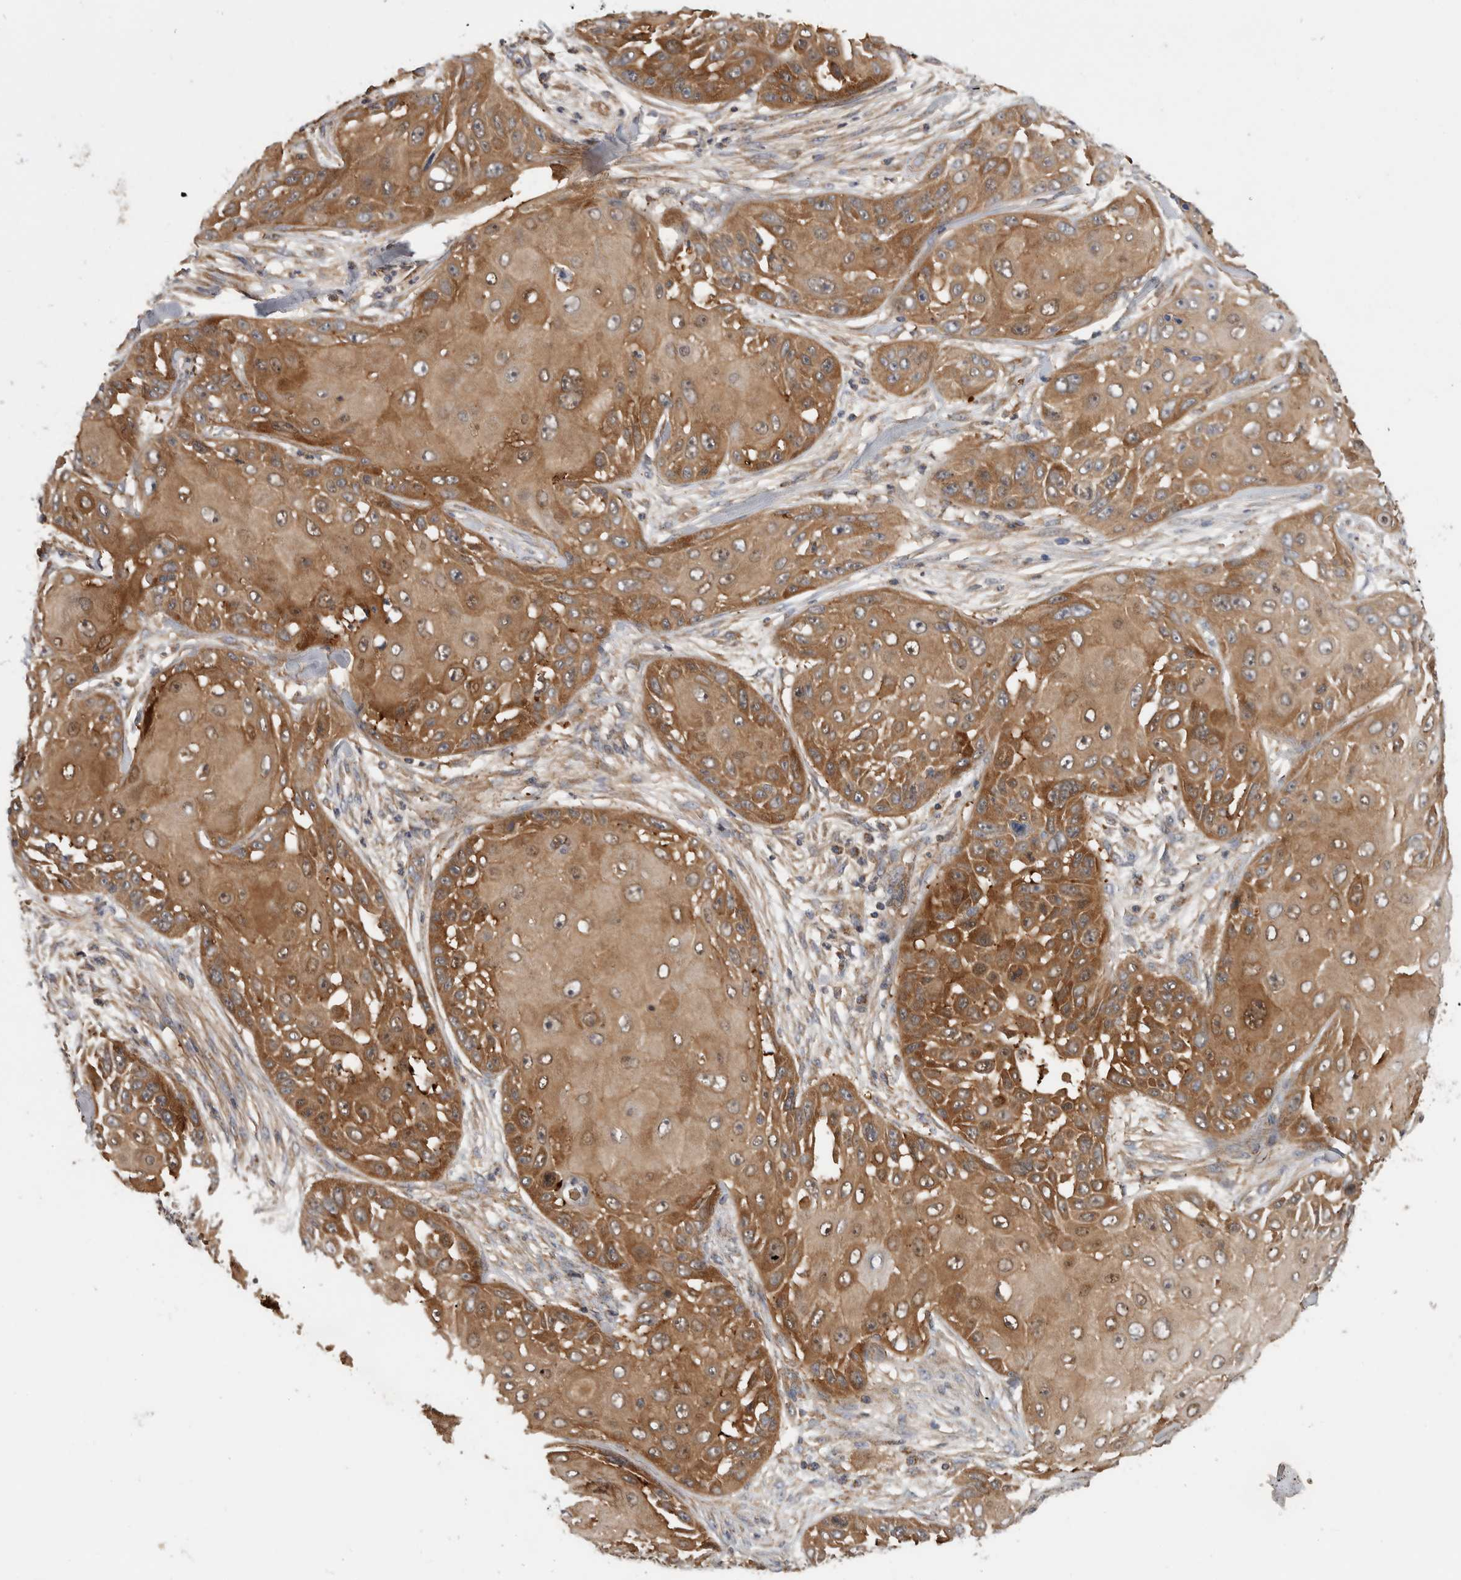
{"staining": {"intensity": "moderate", "quantity": ">75%", "location": "cytoplasmic/membranous"}, "tissue": "skin cancer", "cell_type": "Tumor cells", "image_type": "cancer", "snomed": [{"axis": "morphology", "description": "Squamous cell carcinoma, NOS"}, {"axis": "topography", "description": "Skin"}], "caption": "Protein expression analysis of squamous cell carcinoma (skin) exhibits moderate cytoplasmic/membranous staining in about >75% of tumor cells.", "gene": "SFXN2", "patient": {"sex": "female", "age": 44}}